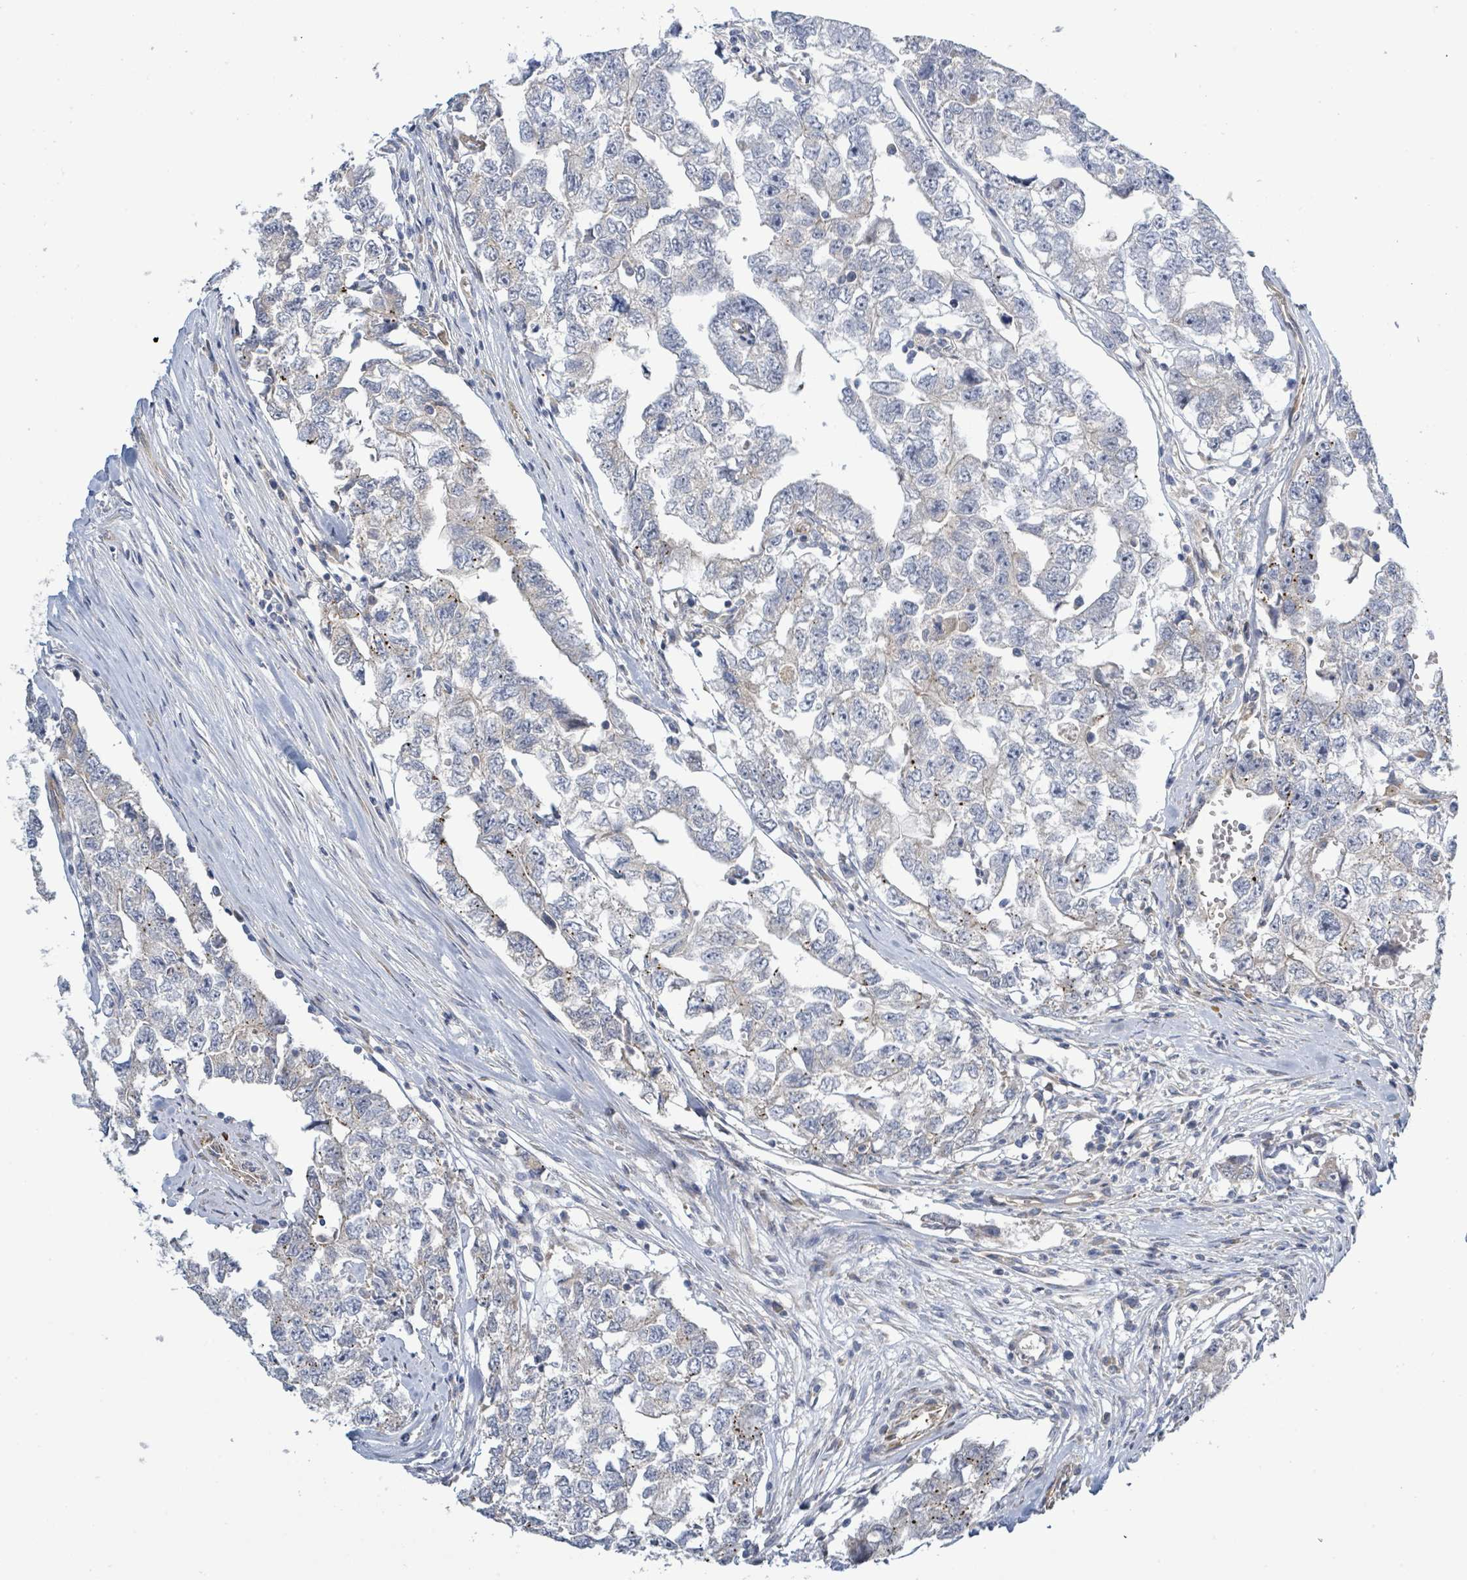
{"staining": {"intensity": "negative", "quantity": "none", "location": "none"}, "tissue": "testis cancer", "cell_type": "Tumor cells", "image_type": "cancer", "snomed": [{"axis": "morphology", "description": "Carcinoma, Embryonal, NOS"}, {"axis": "topography", "description": "Testis"}], "caption": "This is an immunohistochemistry (IHC) photomicrograph of human testis cancer. There is no positivity in tumor cells.", "gene": "CFAP210", "patient": {"sex": "male", "age": 22}}